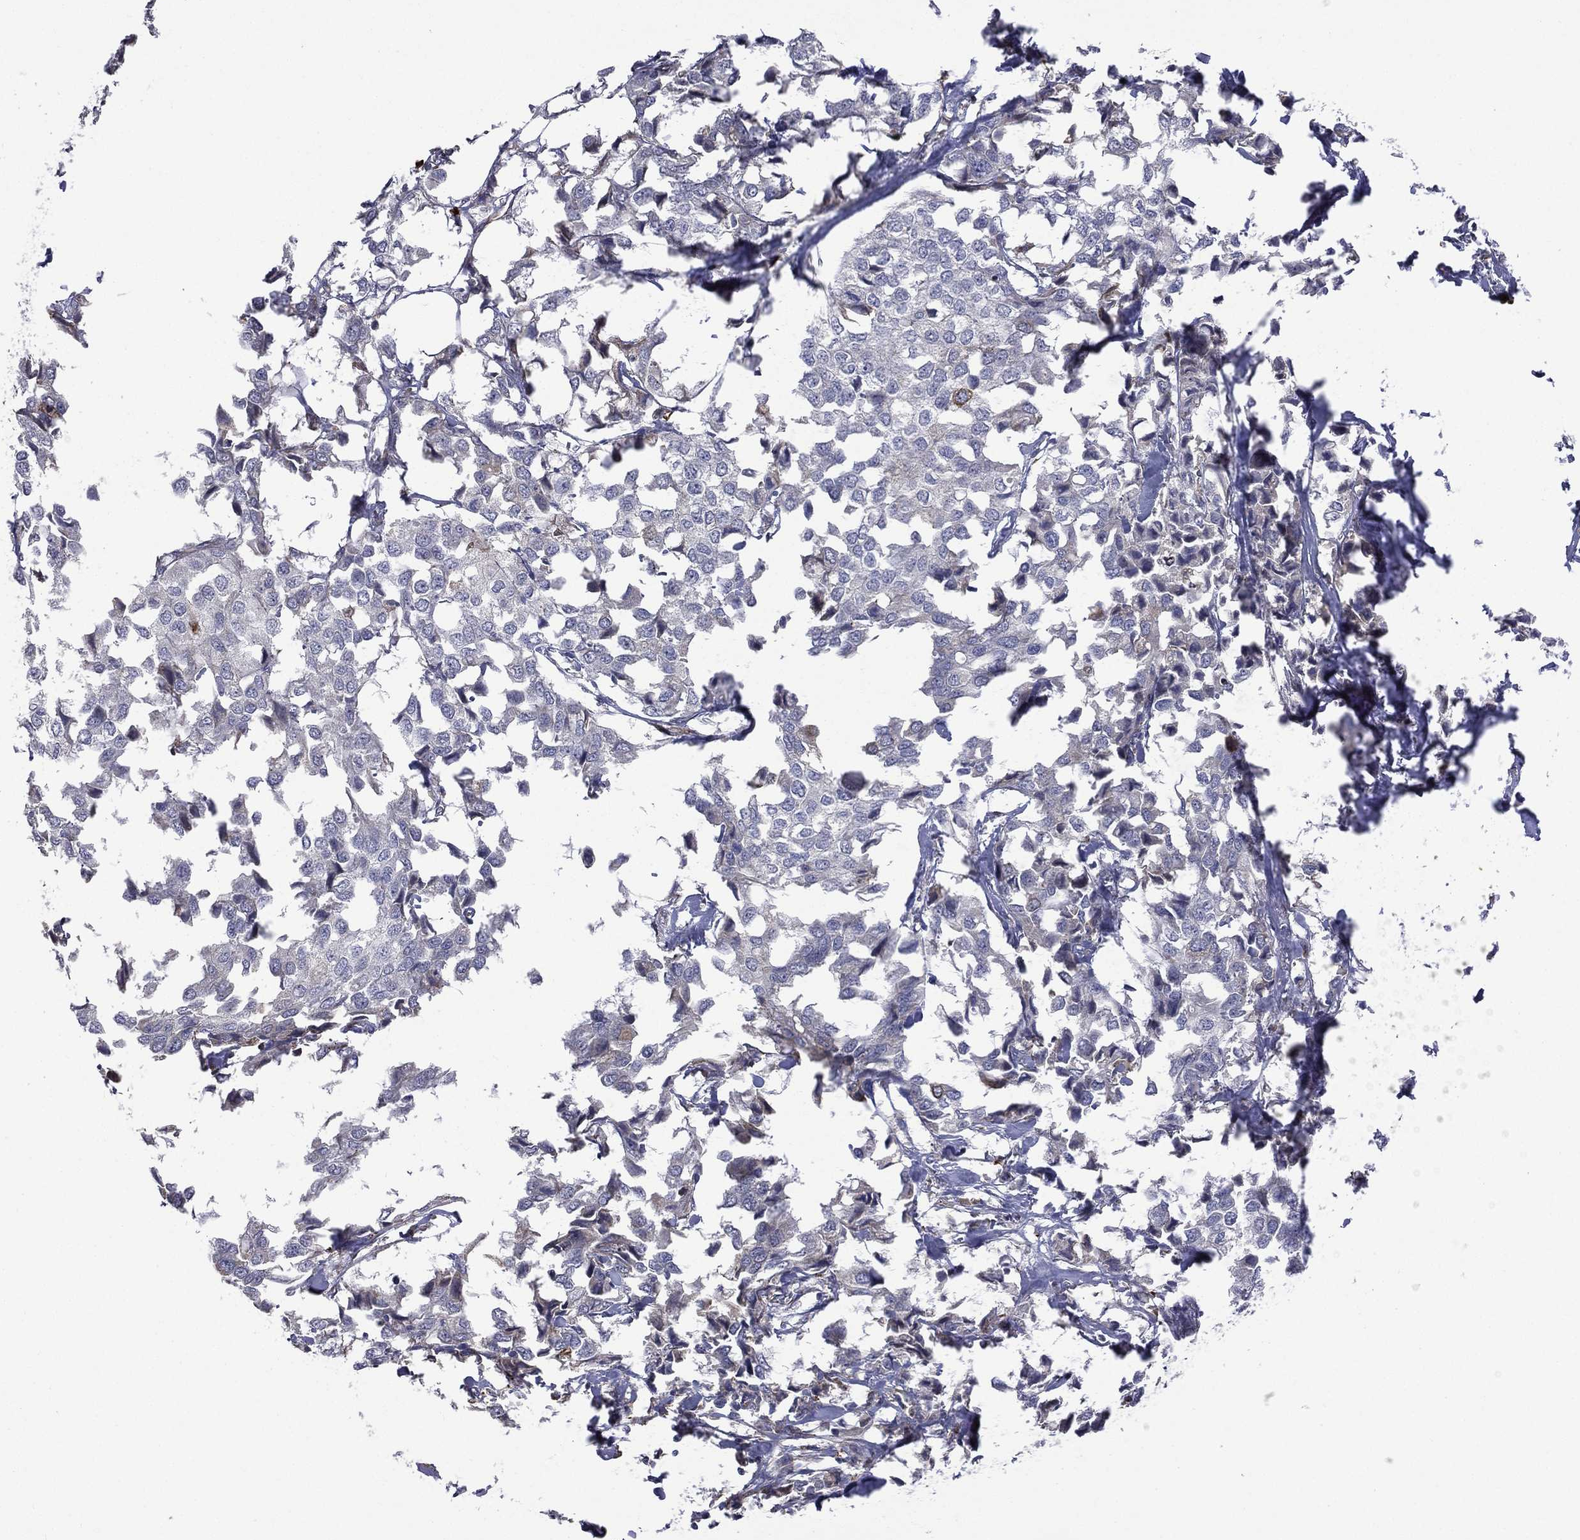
{"staining": {"intensity": "negative", "quantity": "none", "location": "none"}, "tissue": "breast cancer", "cell_type": "Tumor cells", "image_type": "cancer", "snomed": [{"axis": "morphology", "description": "Duct carcinoma"}, {"axis": "topography", "description": "Breast"}], "caption": "Immunohistochemistry (IHC) image of neoplastic tissue: human intraductal carcinoma (breast) stained with DAB (3,3'-diaminobenzidine) exhibits no significant protein staining in tumor cells.", "gene": "C20orf96", "patient": {"sex": "female", "age": 80}}